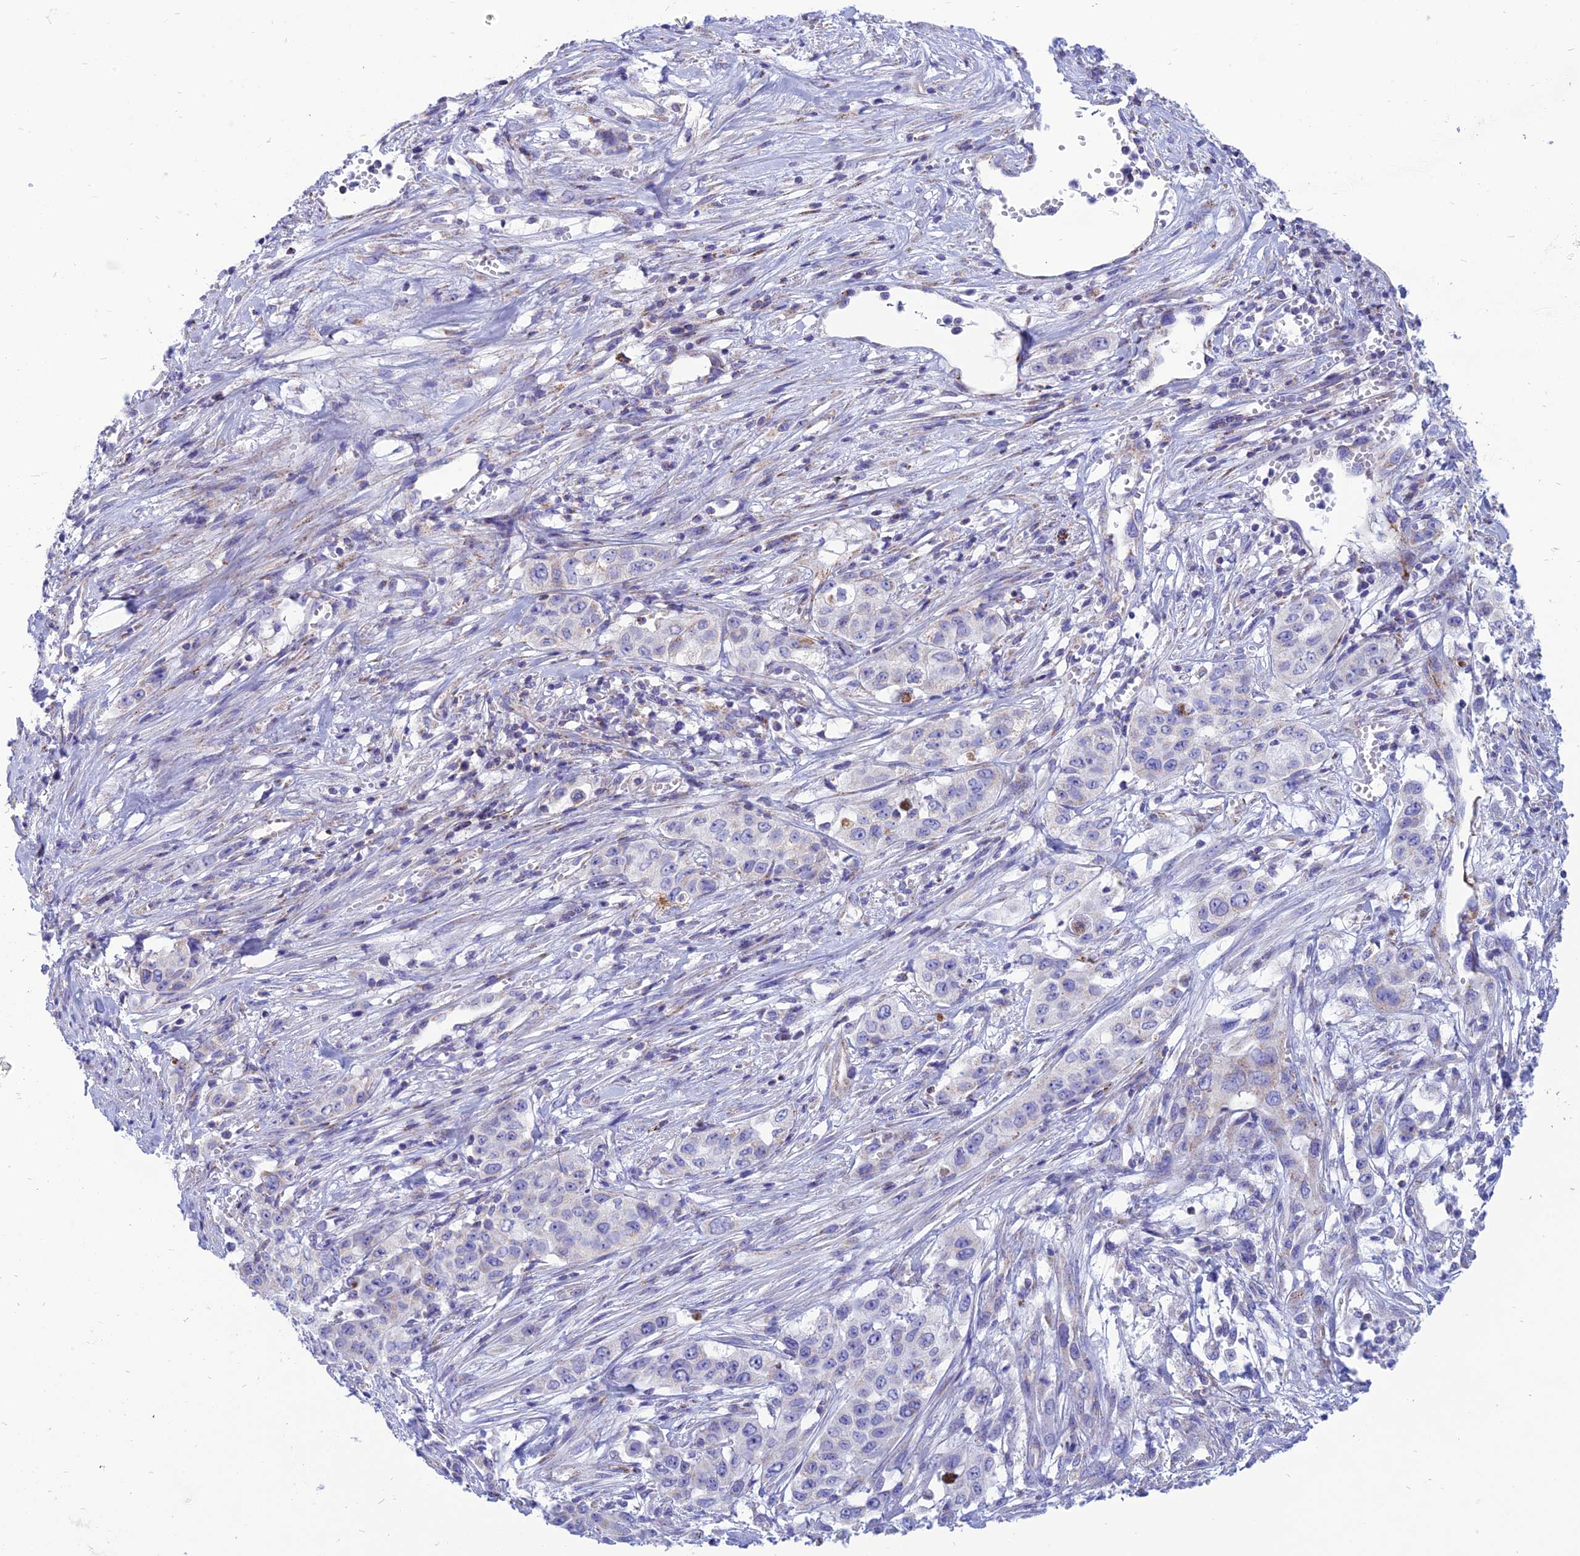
{"staining": {"intensity": "negative", "quantity": "none", "location": "none"}, "tissue": "stomach cancer", "cell_type": "Tumor cells", "image_type": "cancer", "snomed": [{"axis": "morphology", "description": "Adenocarcinoma, NOS"}, {"axis": "topography", "description": "Stomach, upper"}], "caption": "Tumor cells show no significant protein staining in stomach cancer.", "gene": "PACC1", "patient": {"sex": "male", "age": 62}}